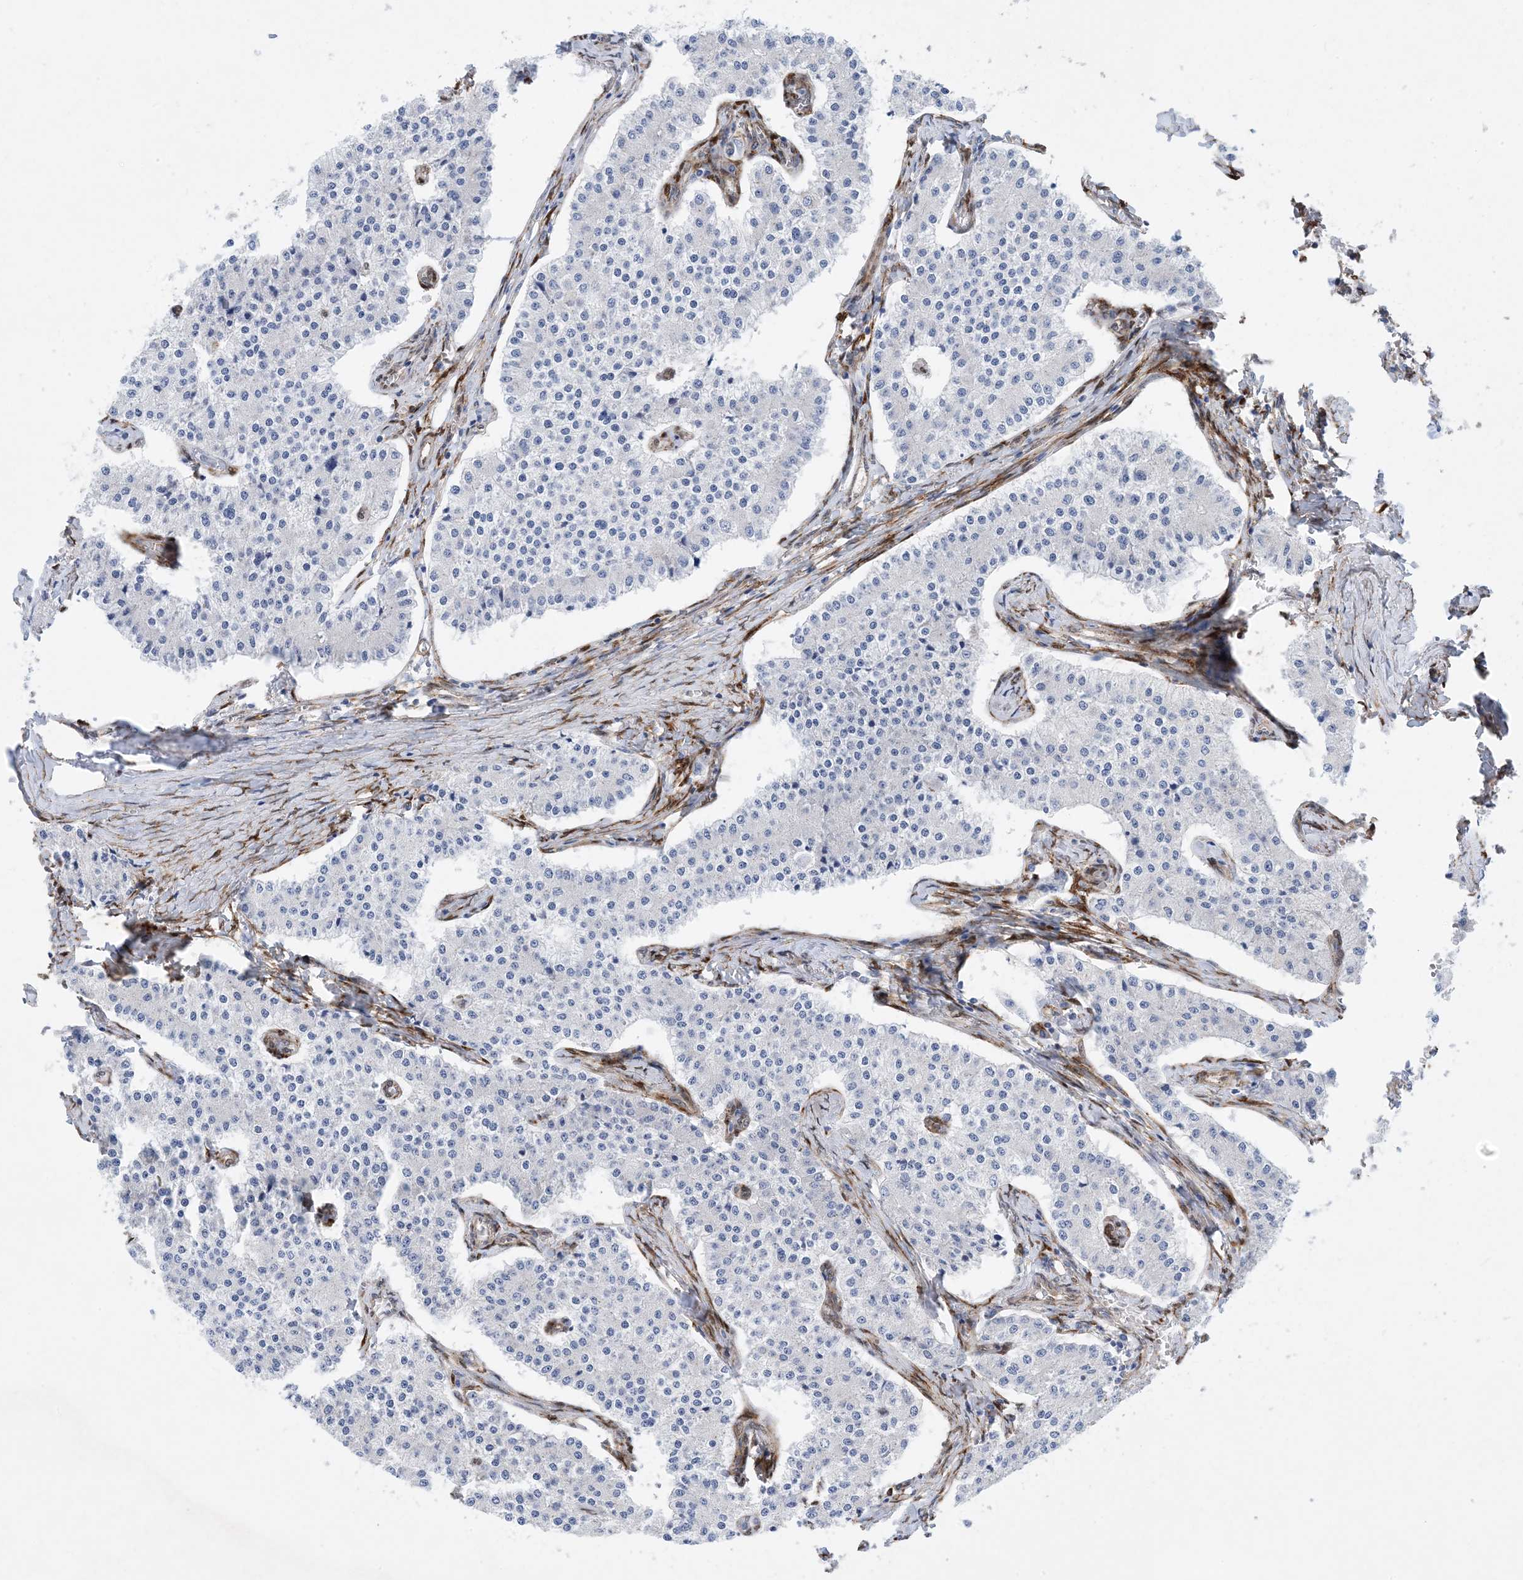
{"staining": {"intensity": "negative", "quantity": "none", "location": "none"}, "tissue": "carcinoid", "cell_type": "Tumor cells", "image_type": "cancer", "snomed": [{"axis": "morphology", "description": "Carcinoid, malignant, NOS"}, {"axis": "topography", "description": "Colon"}], "caption": "This is a histopathology image of immunohistochemistry (IHC) staining of carcinoid (malignant), which shows no expression in tumor cells. (DAB IHC visualized using brightfield microscopy, high magnification).", "gene": "RBMS3", "patient": {"sex": "female", "age": 52}}